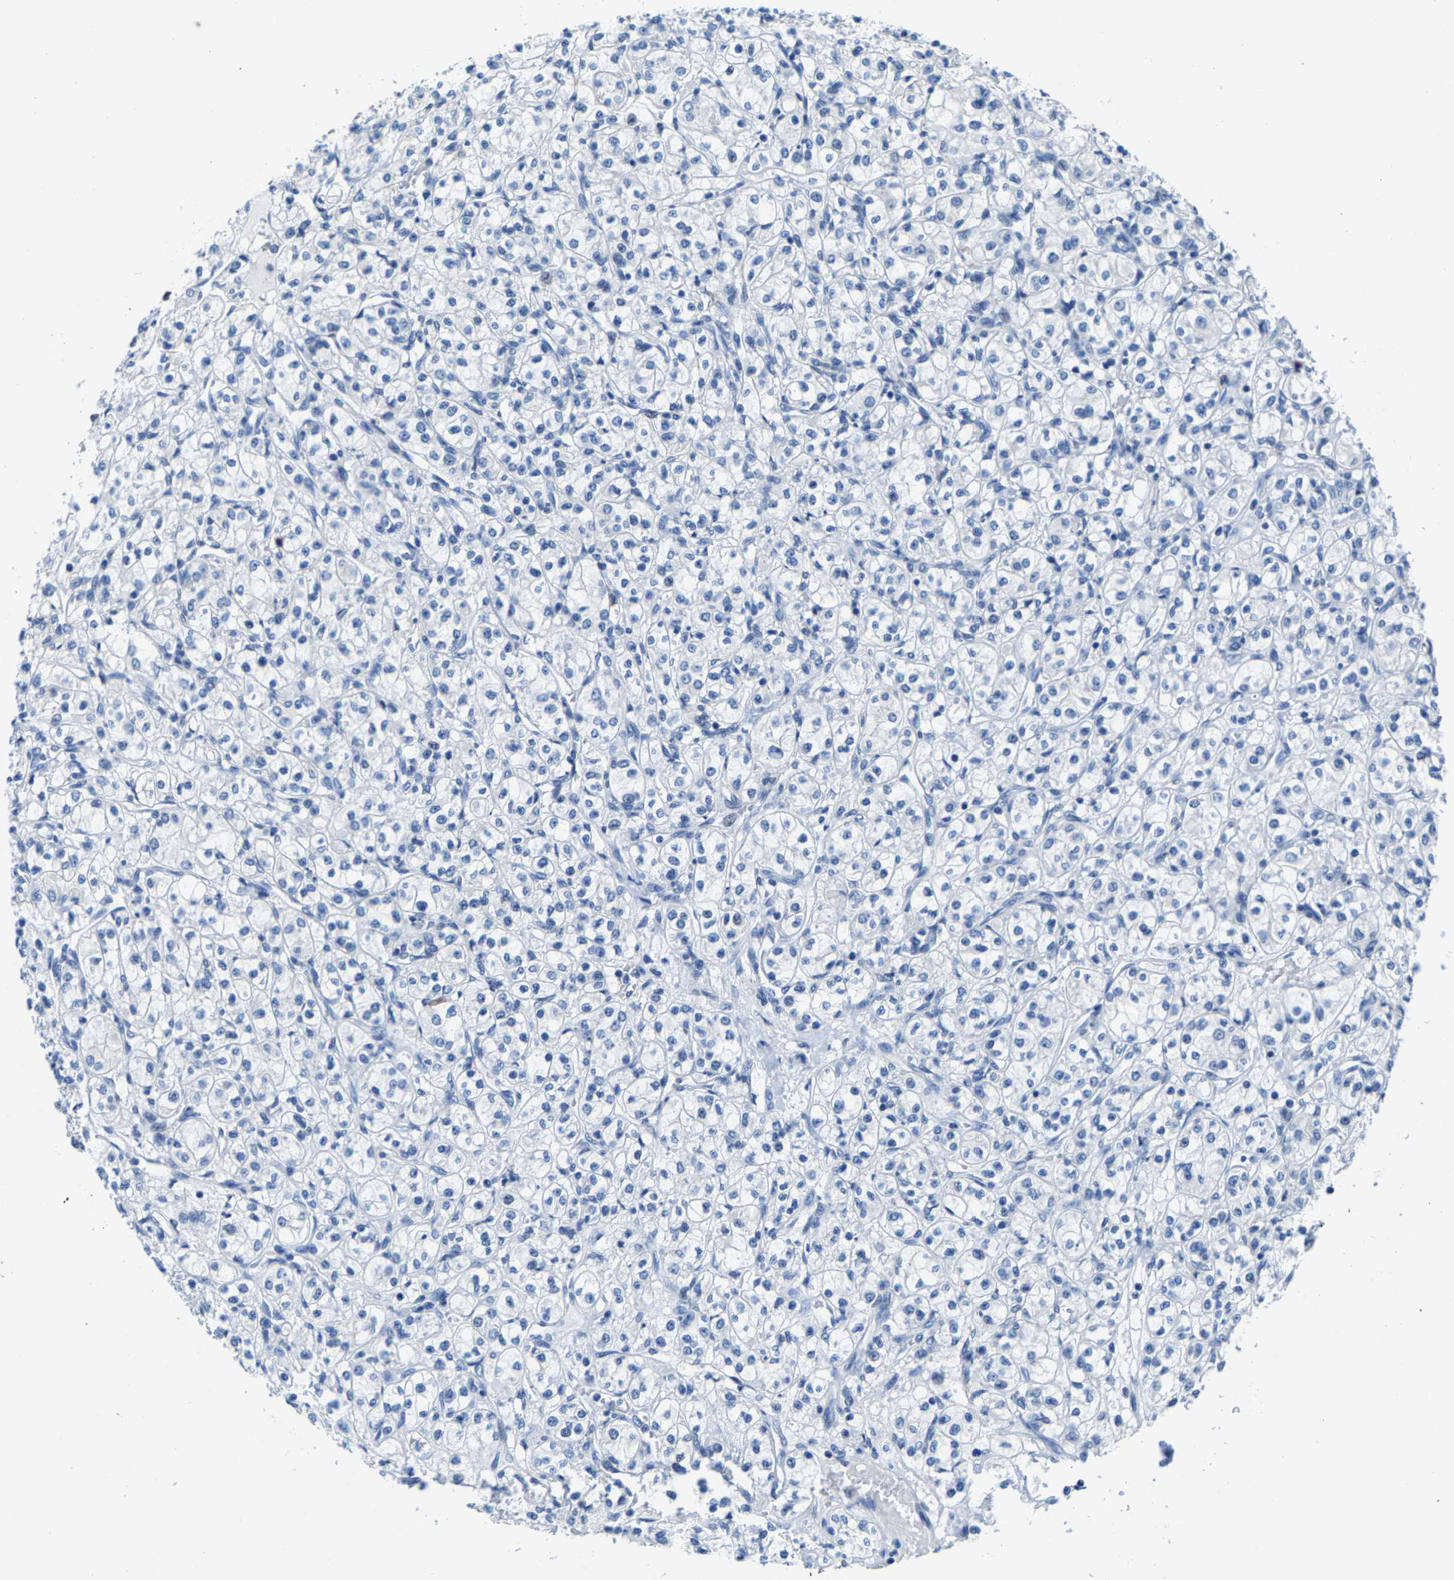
{"staining": {"intensity": "negative", "quantity": "none", "location": "none"}, "tissue": "renal cancer", "cell_type": "Tumor cells", "image_type": "cancer", "snomed": [{"axis": "morphology", "description": "Adenocarcinoma, NOS"}, {"axis": "topography", "description": "Kidney"}], "caption": "Tumor cells show no significant protein positivity in adenocarcinoma (renal).", "gene": "SSH3", "patient": {"sex": "male", "age": 77}}